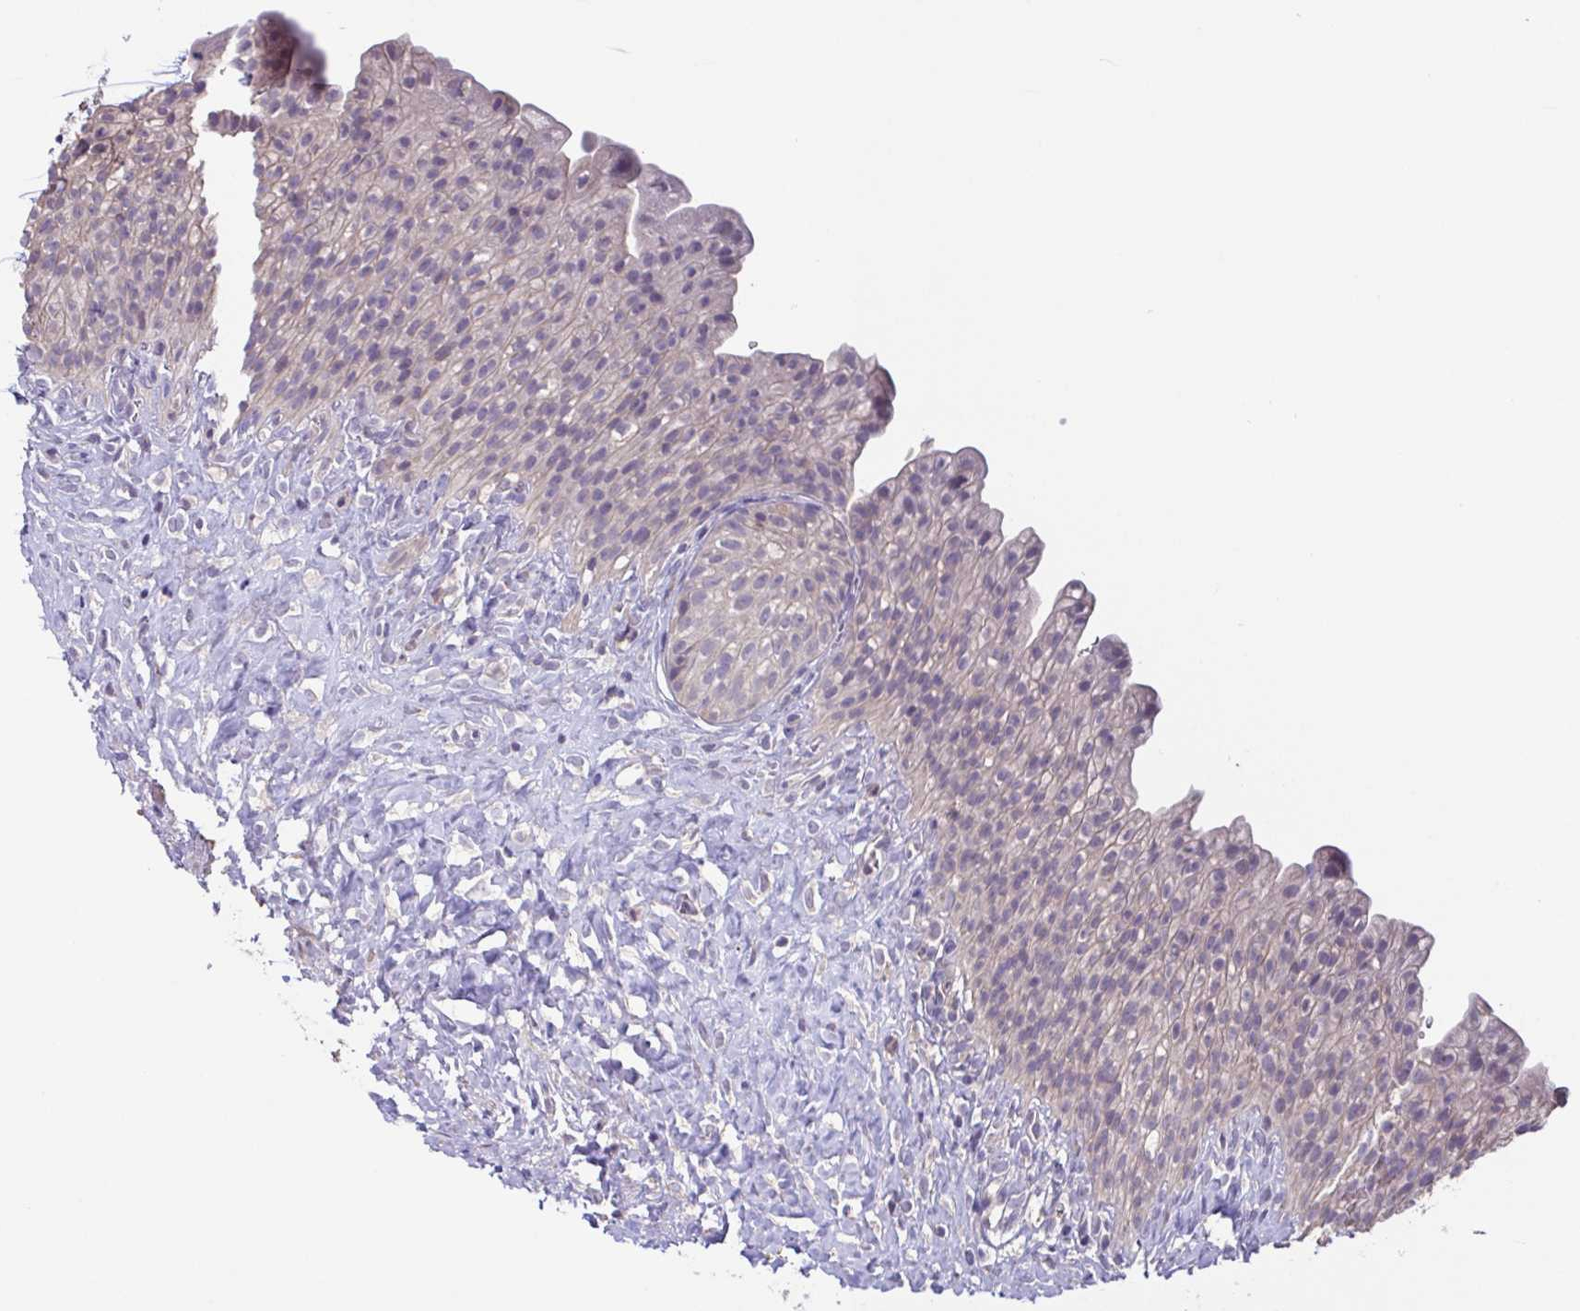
{"staining": {"intensity": "negative", "quantity": "none", "location": "none"}, "tissue": "urinary bladder", "cell_type": "Urothelial cells", "image_type": "normal", "snomed": [{"axis": "morphology", "description": "Normal tissue, NOS"}, {"axis": "topography", "description": "Urinary bladder"}, {"axis": "topography", "description": "Prostate"}], "caption": "Immunohistochemical staining of benign human urinary bladder exhibits no significant positivity in urothelial cells. Brightfield microscopy of immunohistochemistry stained with DAB (3,3'-diaminobenzidine) (brown) and hematoxylin (blue), captured at high magnification.", "gene": "ACTRT2", "patient": {"sex": "male", "age": 76}}